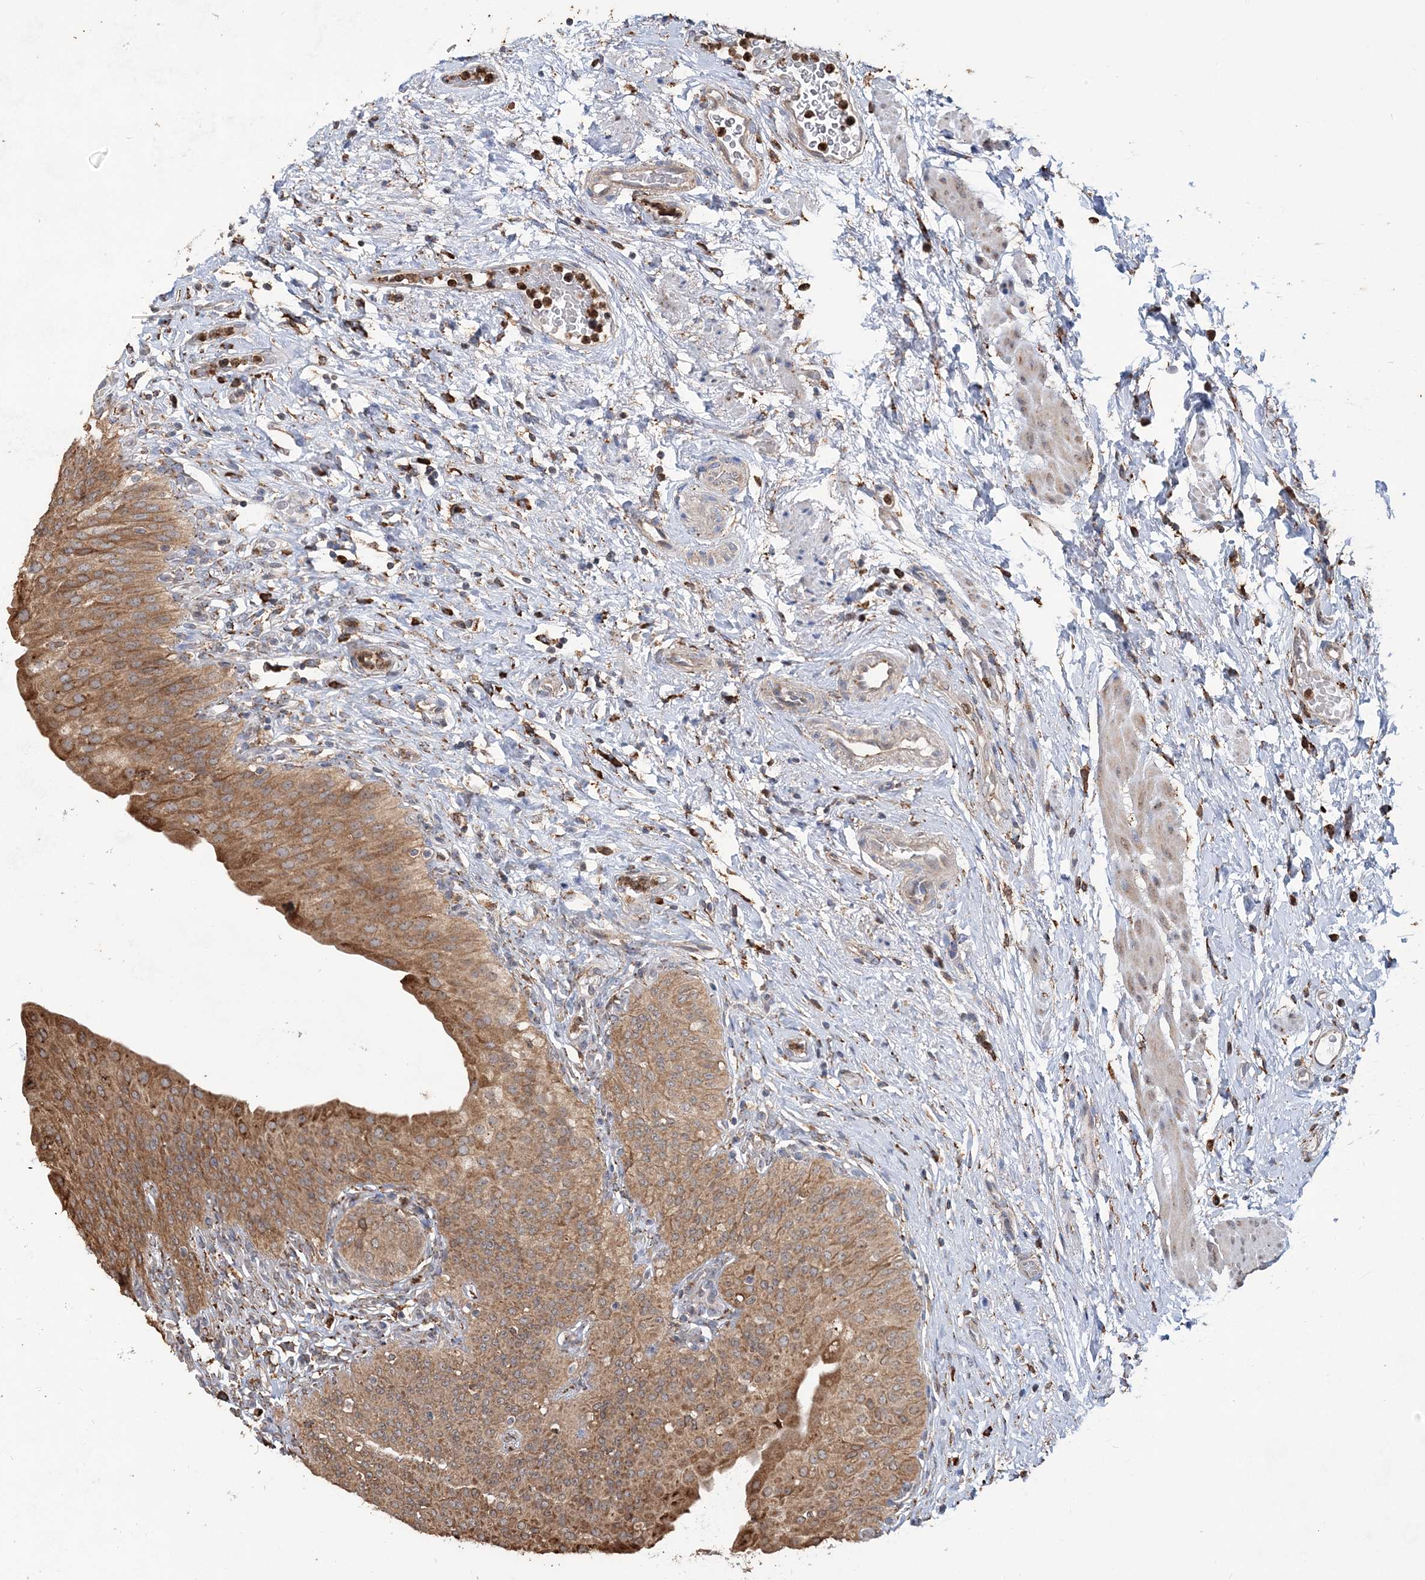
{"staining": {"intensity": "strong", "quantity": ">75%", "location": "cytoplasmic/membranous"}, "tissue": "urinary bladder", "cell_type": "Urothelial cells", "image_type": "normal", "snomed": [{"axis": "morphology", "description": "Normal tissue, NOS"}, {"axis": "morphology", "description": "Urothelial carcinoma, High grade"}, {"axis": "topography", "description": "Urinary bladder"}], "caption": "Urinary bladder stained with DAB (3,3'-diaminobenzidine) IHC demonstrates high levels of strong cytoplasmic/membranous positivity in approximately >75% of urothelial cells.", "gene": "WDR12", "patient": {"sex": "male", "age": 46}}